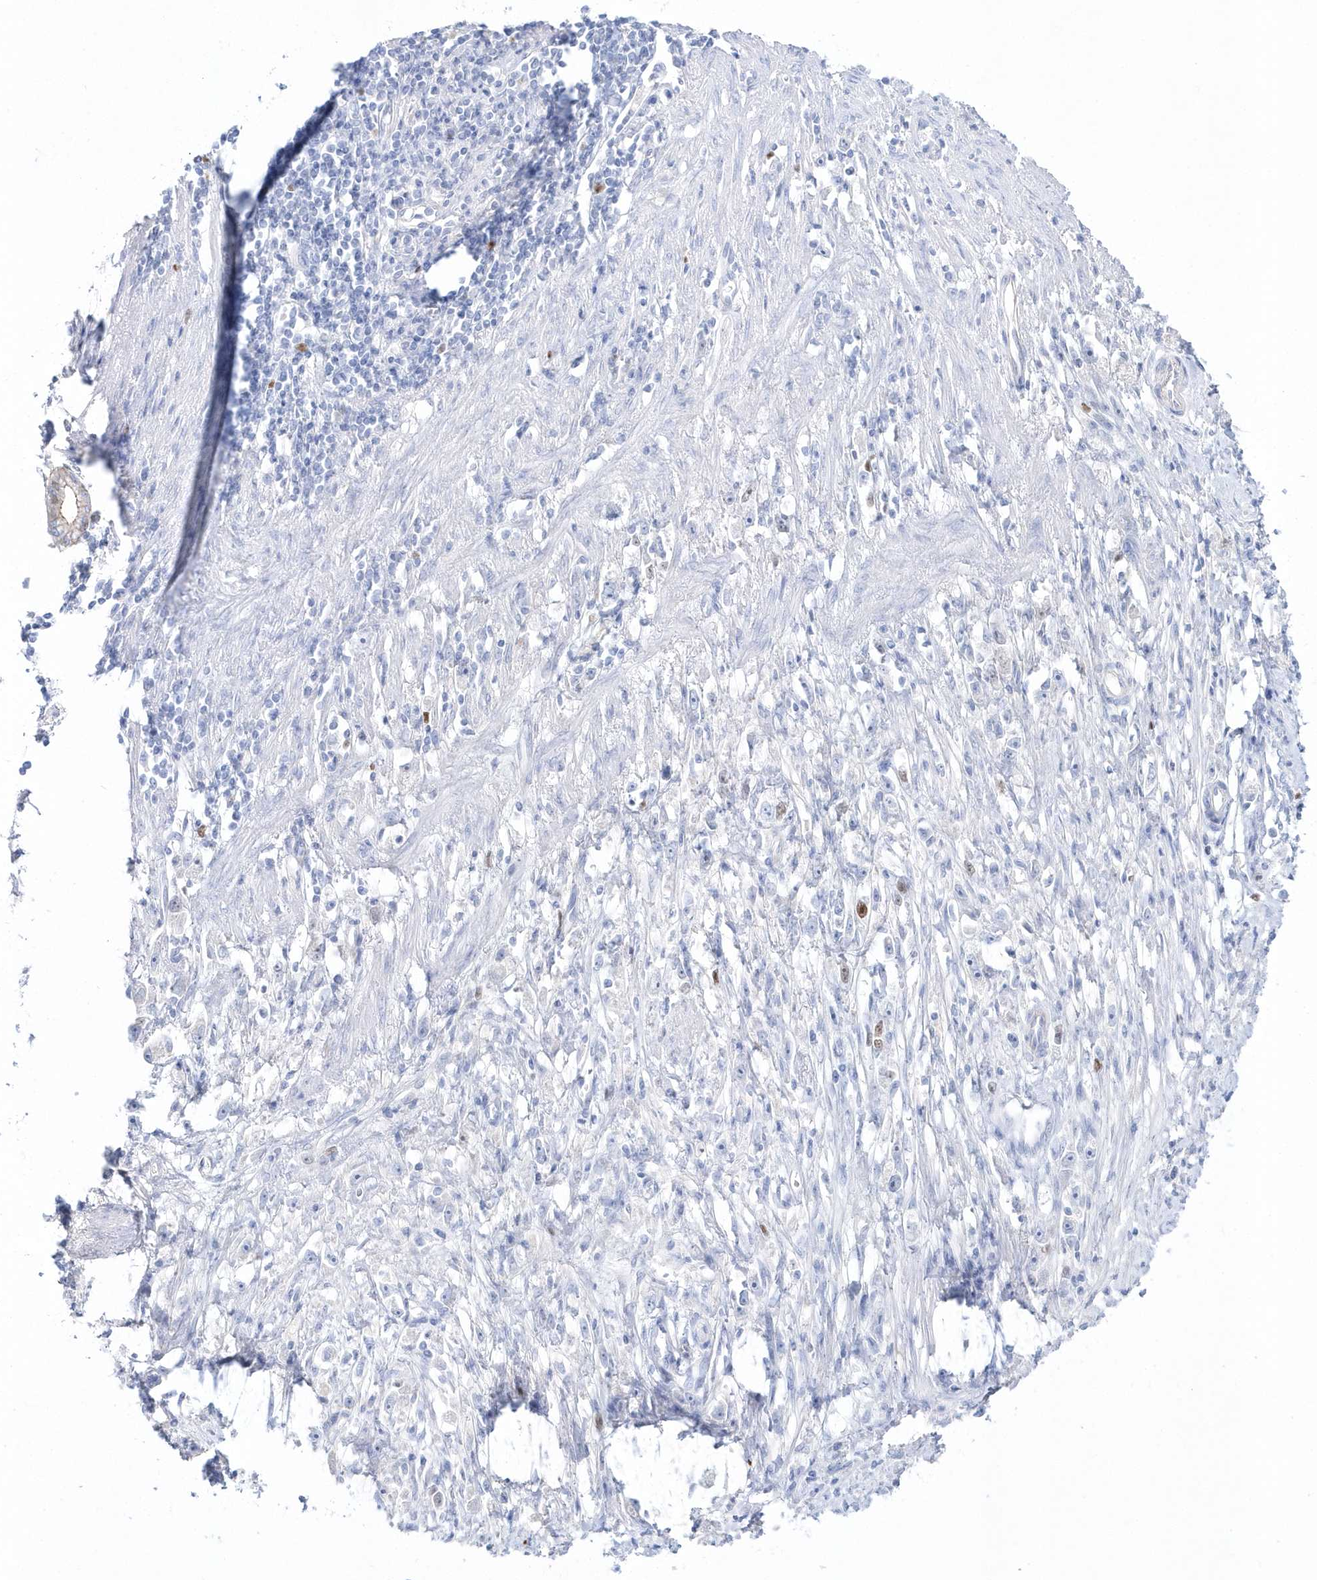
{"staining": {"intensity": "moderate", "quantity": "<25%", "location": "nuclear"}, "tissue": "stomach cancer", "cell_type": "Tumor cells", "image_type": "cancer", "snomed": [{"axis": "morphology", "description": "Adenocarcinoma, NOS"}, {"axis": "topography", "description": "Stomach"}], "caption": "Protein staining of stomach adenocarcinoma tissue demonstrates moderate nuclear expression in about <25% of tumor cells.", "gene": "TMCO6", "patient": {"sex": "female", "age": 59}}